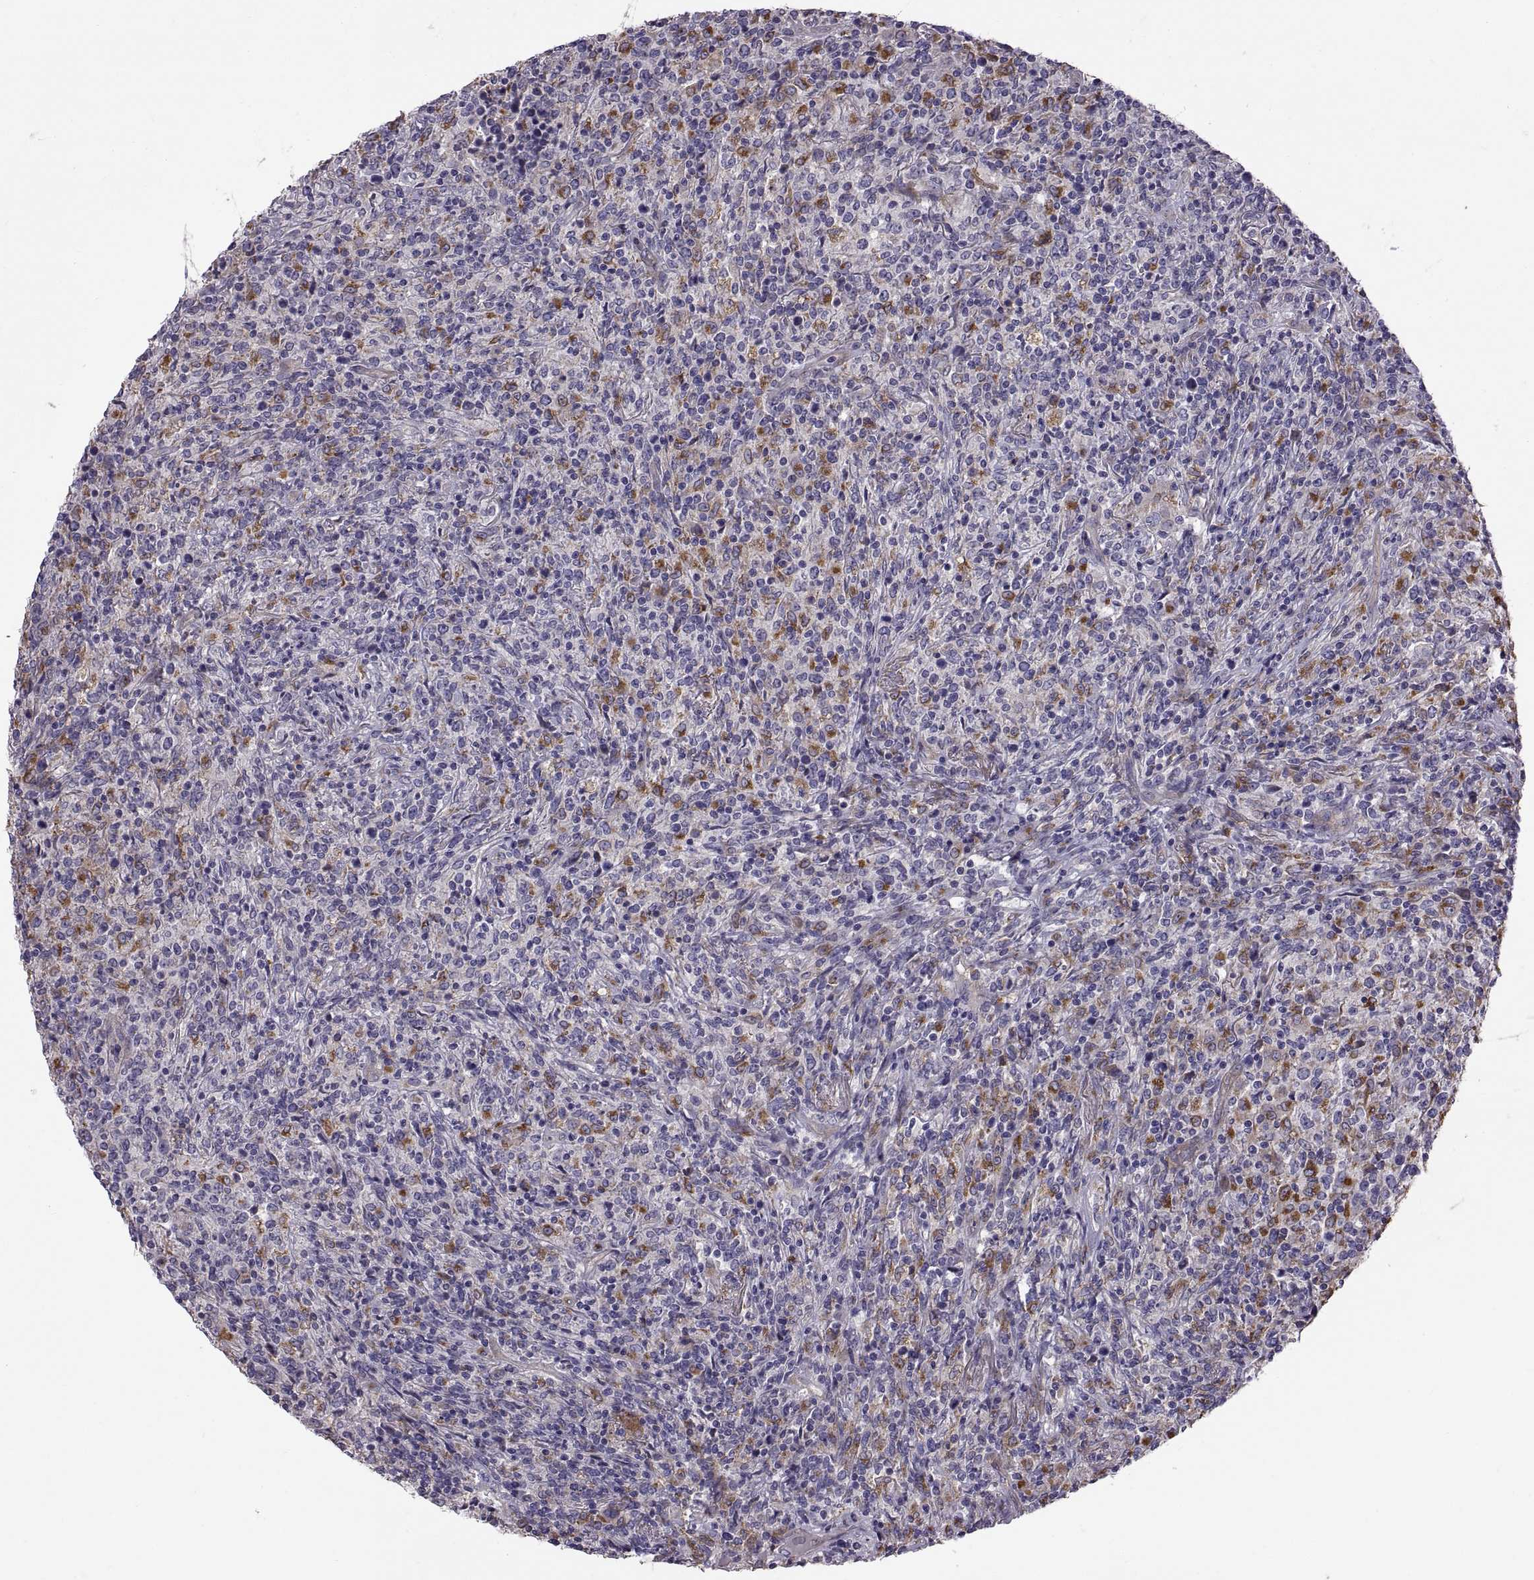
{"staining": {"intensity": "negative", "quantity": "none", "location": "none"}, "tissue": "lymphoma", "cell_type": "Tumor cells", "image_type": "cancer", "snomed": [{"axis": "morphology", "description": "Malignant lymphoma, non-Hodgkin's type, High grade"}, {"axis": "topography", "description": "Lung"}], "caption": "The immunohistochemistry photomicrograph has no significant expression in tumor cells of high-grade malignant lymphoma, non-Hodgkin's type tissue.", "gene": "ARSL", "patient": {"sex": "male", "age": 79}}